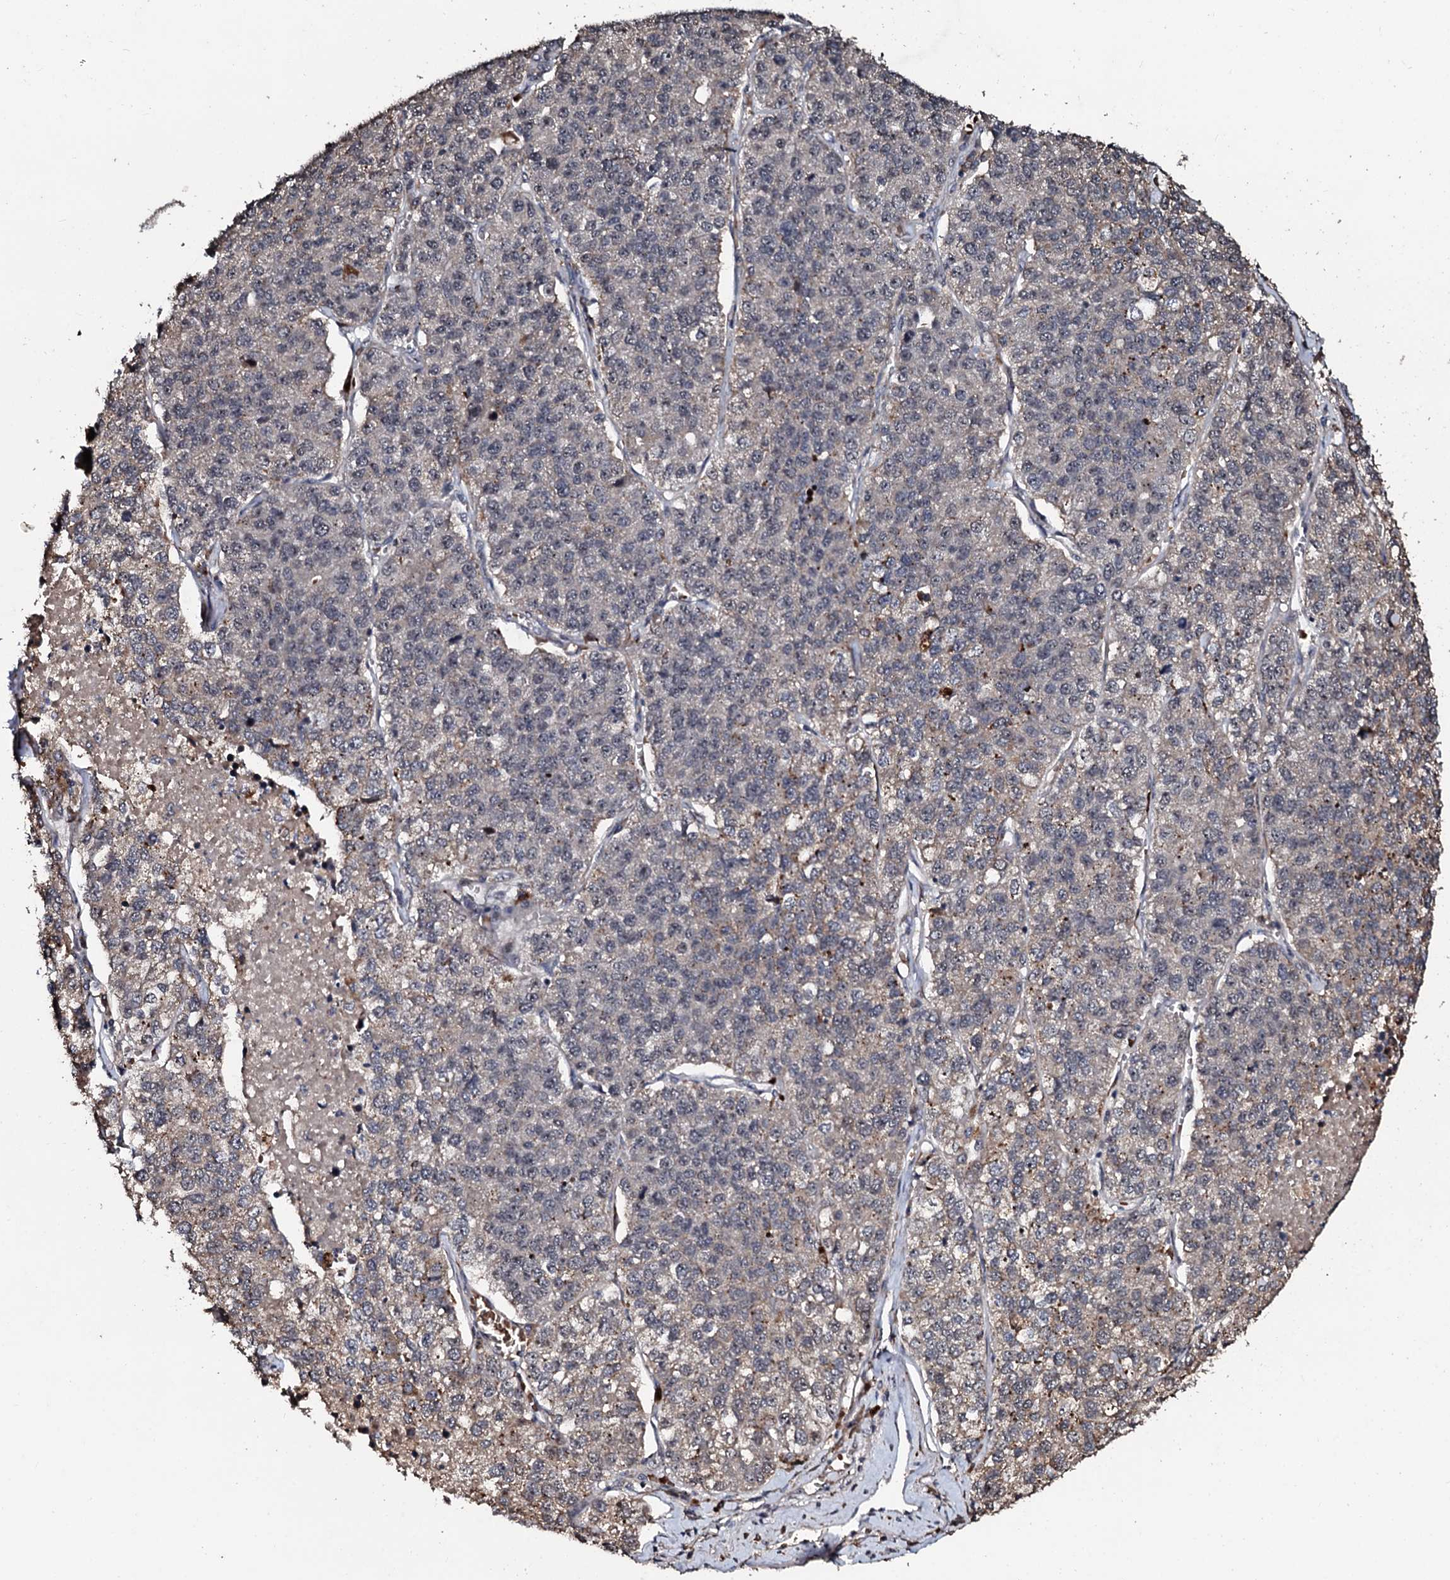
{"staining": {"intensity": "weak", "quantity": "<25%", "location": "cytoplasmic/membranous,nuclear"}, "tissue": "lung cancer", "cell_type": "Tumor cells", "image_type": "cancer", "snomed": [{"axis": "morphology", "description": "Adenocarcinoma, NOS"}, {"axis": "topography", "description": "Lung"}], "caption": "Tumor cells are negative for protein expression in human lung adenocarcinoma.", "gene": "SUPT7L", "patient": {"sex": "male", "age": 49}}